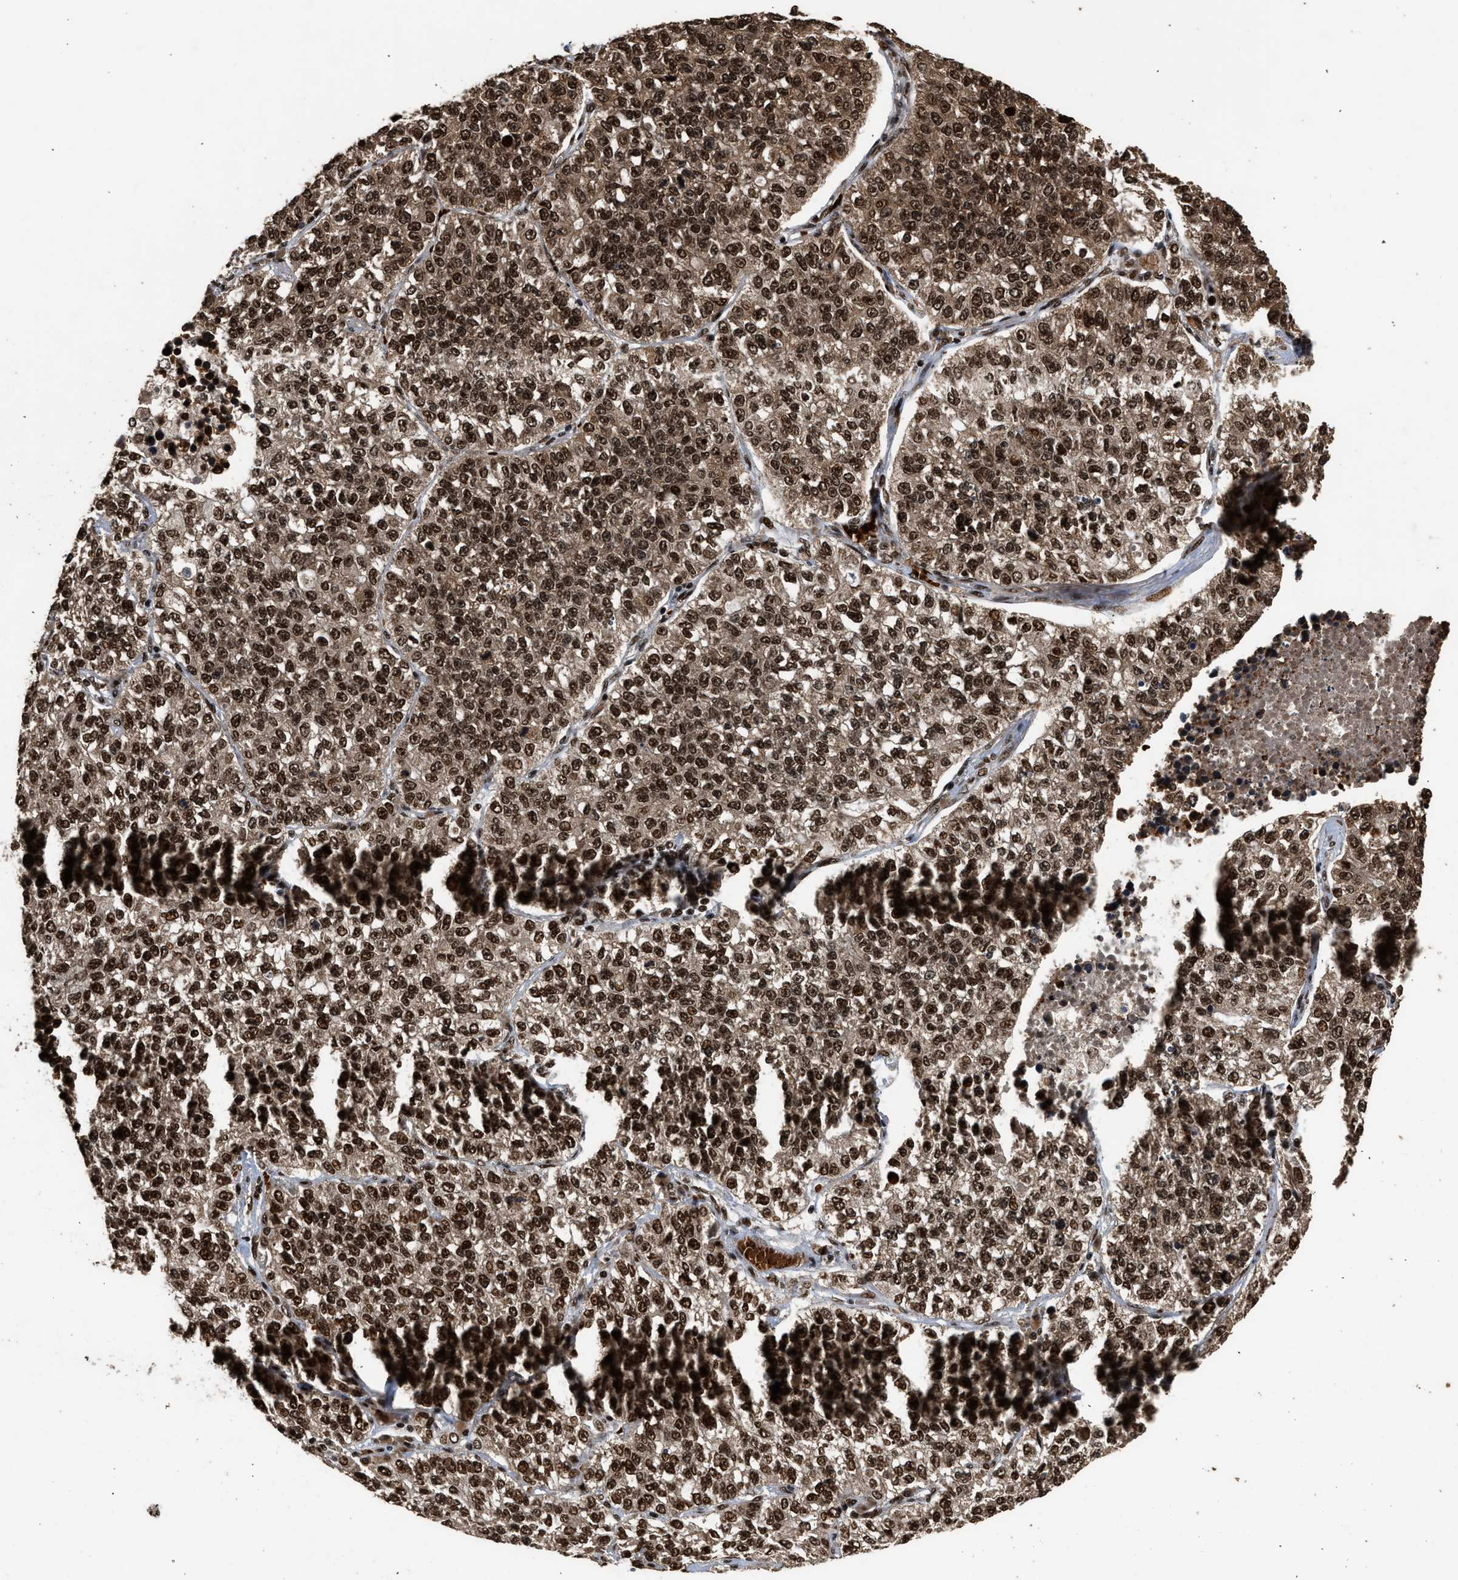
{"staining": {"intensity": "strong", "quantity": ">75%", "location": "nuclear"}, "tissue": "lung cancer", "cell_type": "Tumor cells", "image_type": "cancer", "snomed": [{"axis": "morphology", "description": "Adenocarcinoma, NOS"}, {"axis": "topography", "description": "Lung"}], "caption": "IHC staining of adenocarcinoma (lung), which exhibits high levels of strong nuclear expression in approximately >75% of tumor cells indicating strong nuclear protein positivity. The staining was performed using DAB (3,3'-diaminobenzidine) (brown) for protein detection and nuclei were counterstained in hematoxylin (blue).", "gene": "PPP4R3B", "patient": {"sex": "male", "age": 49}}